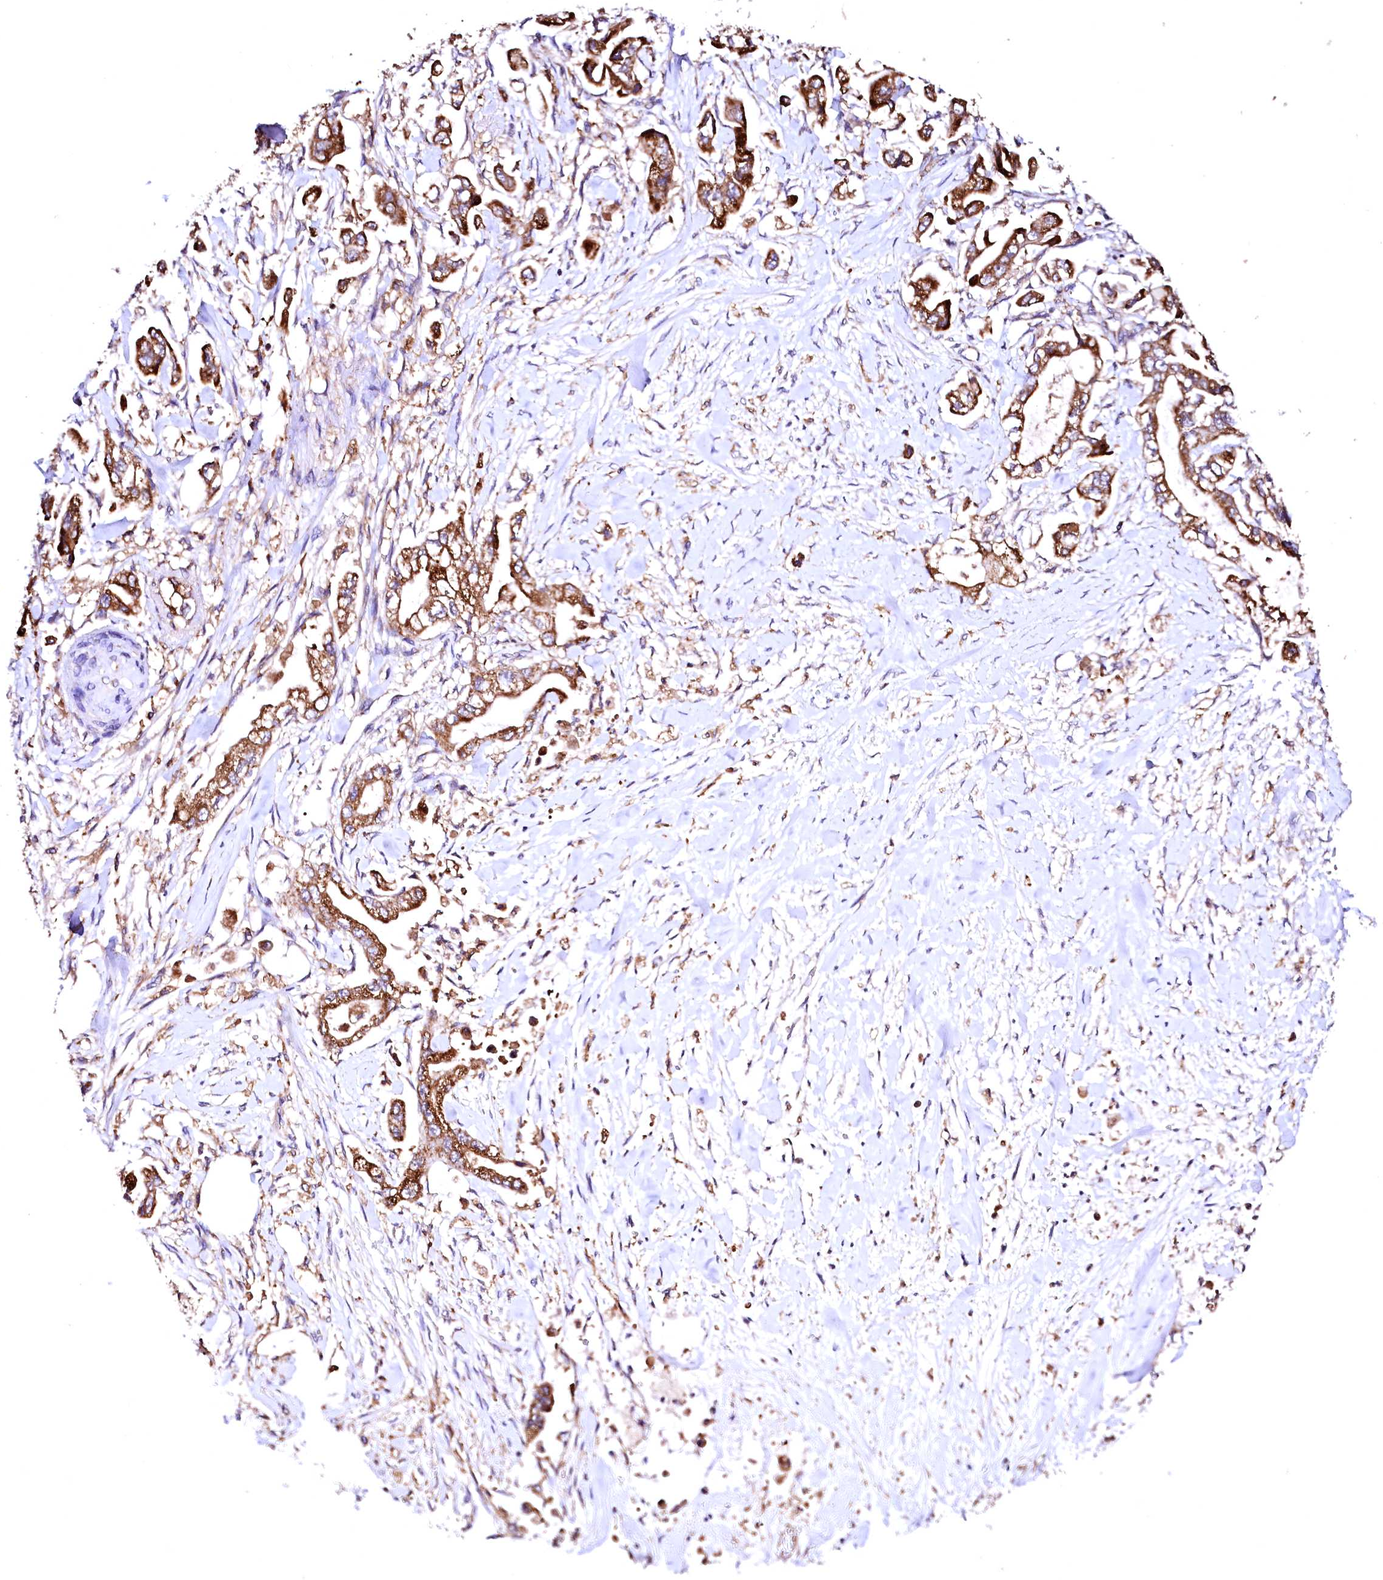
{"staining": {"intensity": "strong", "quantity": ">75%", "location": "cytoplasmic/membranous"}, "tissue": "stomach cancer", "cell_type": "Tumor cells", "image_type": "cancer", "snomed": [{"axis": "morphology", "description": "Adenocarcinoma, NOS"}, {"axis": "topography", "description": "Stomach"}], "caption": "Protein staining shows strong cytoplasmic/membranous expression in about >75% of tumor cells in stomach cancer.", "gene": "ST3GAL1", "patient": {"sex": "male", "age": 62}}